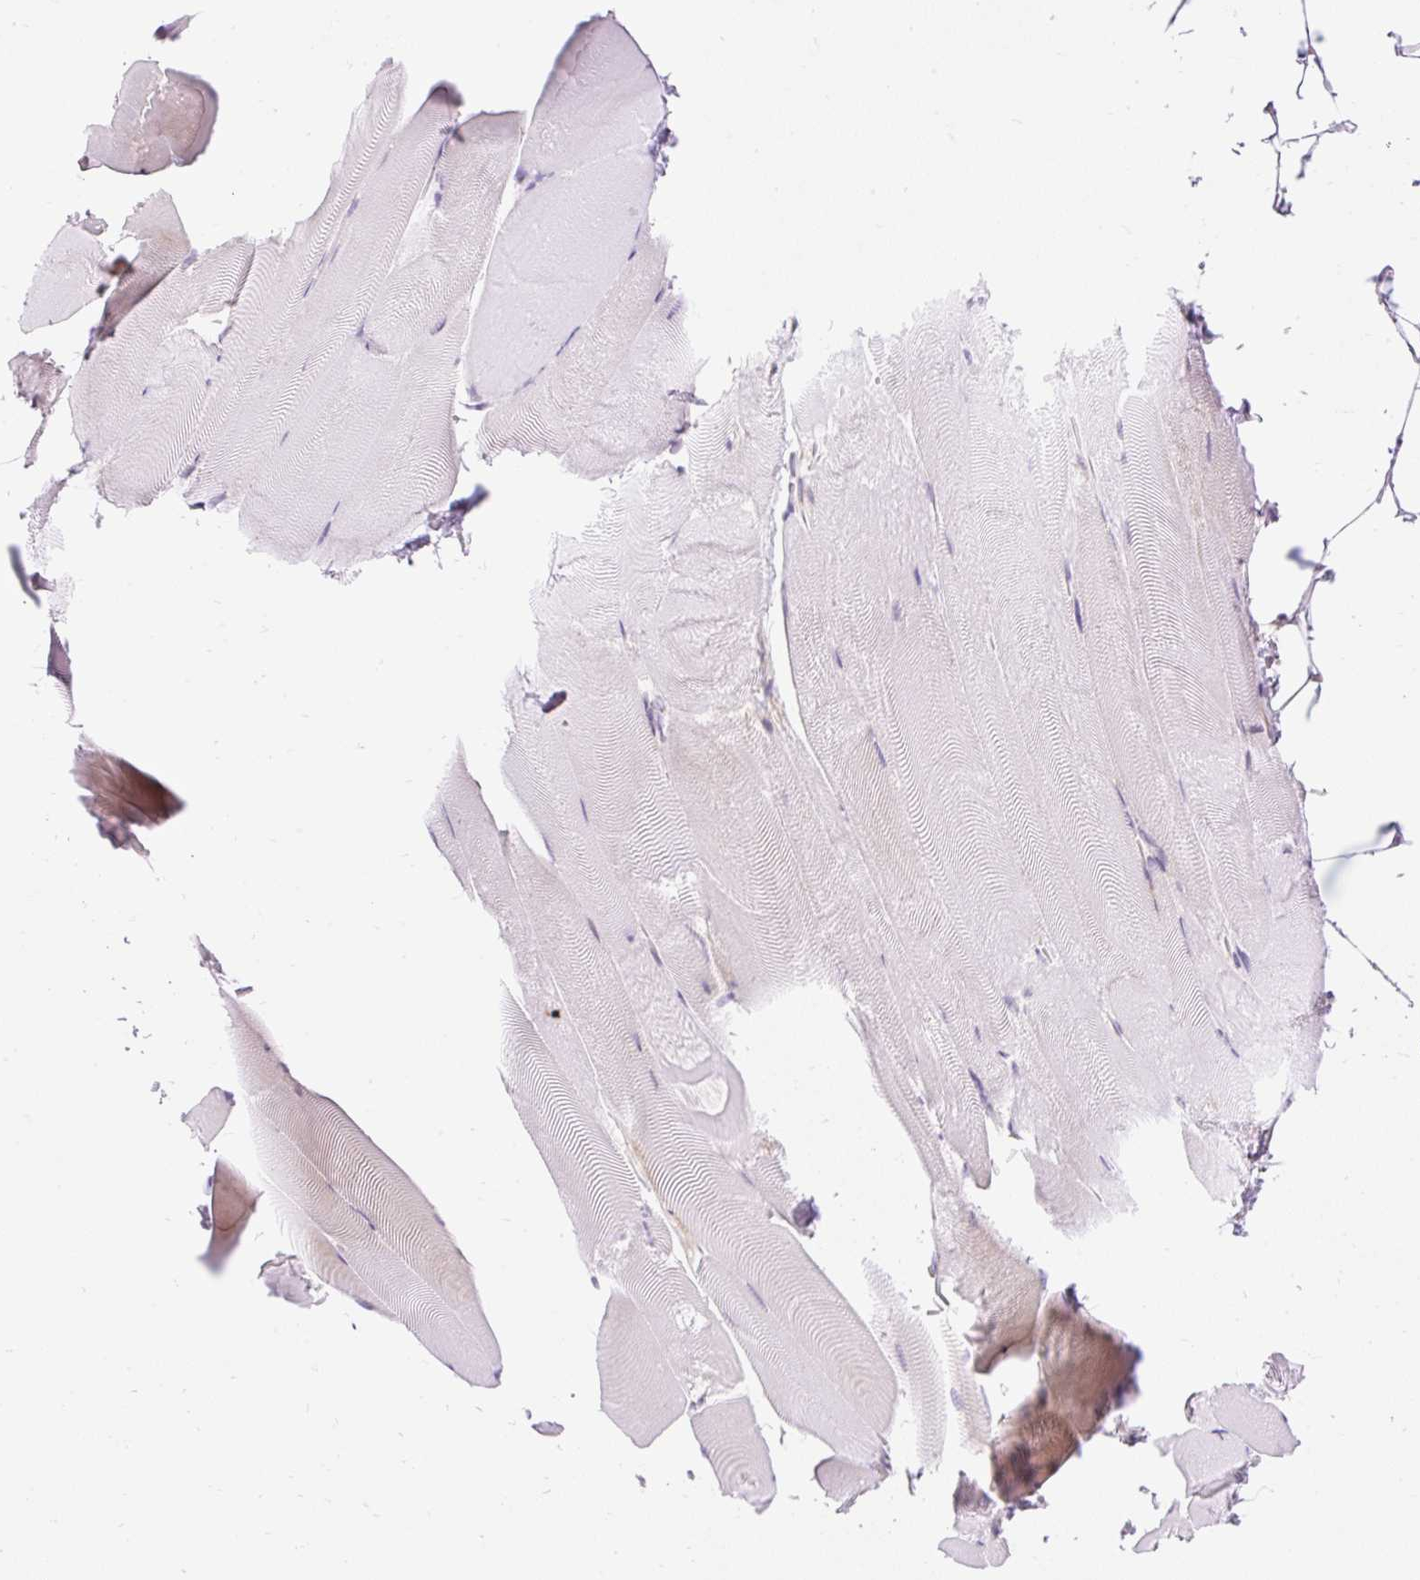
{"staining": {"intensity": "negative", "quantity": "none", "location": "none"}, "tissue": "skeletal muscle", "cell_type": "Myocytes", "image_type": "normal", "snomed": [{"axis": "morphology", "description": "Normal tissue, NOS"}, {"axis": "topography", "description": "Skeletal muscle"}], "caption": "Immunohistochemistry micrograph of unremarkable human skeletal muscle stained for a protein (brown), which reveals no staining in myocytes.", "gene": "GPR45", "patient": {"sex": "female", "age": 64}}